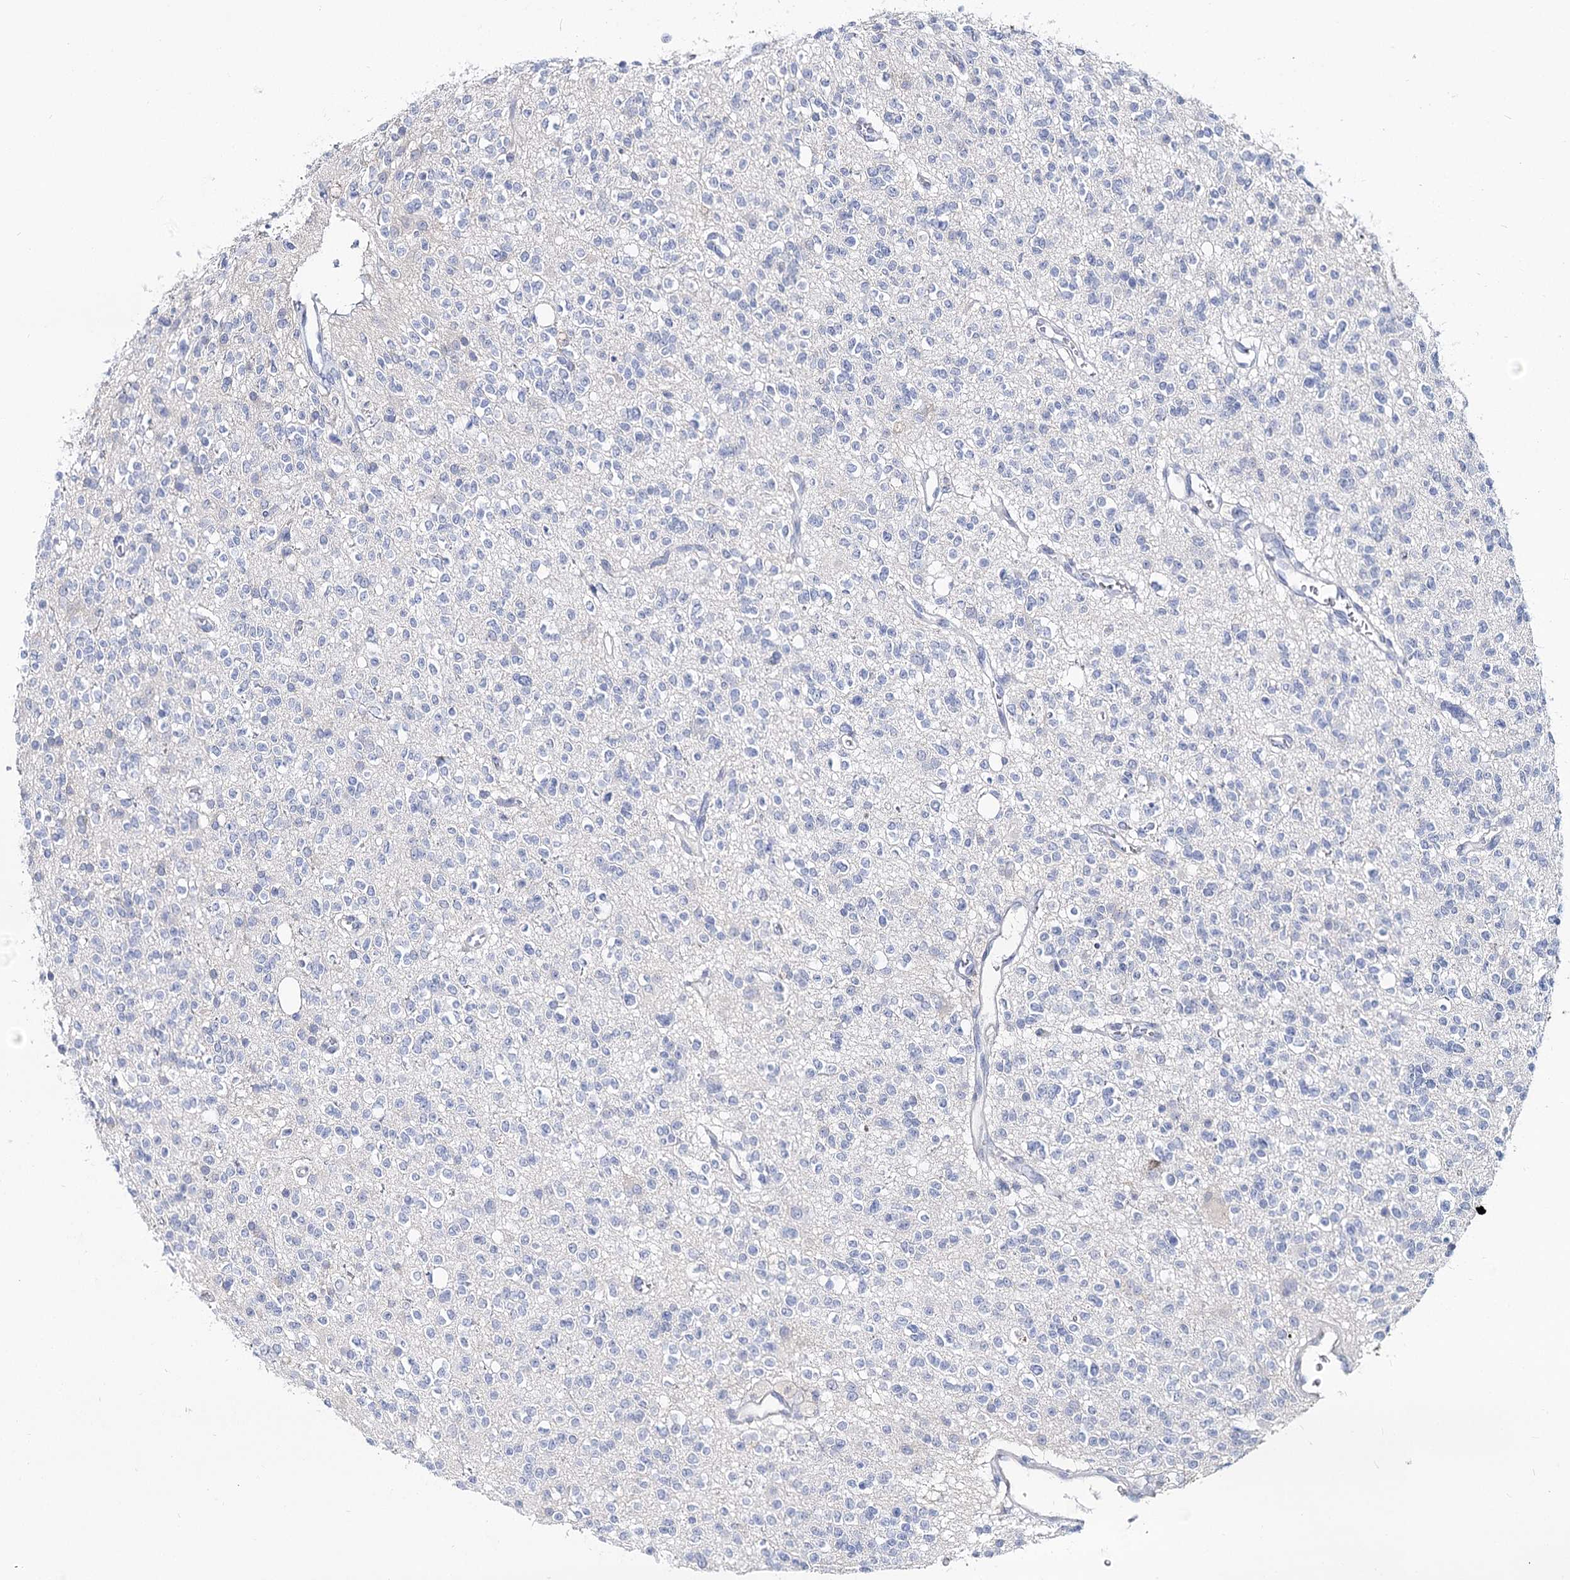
{"staining": {"intensity": "negative", "quantity": "none", "location": "none"}, "tissue": "glioma", "cell_type": "Tumor cells", "image_type": "cancer", "snomed": [{"axis": "morphology", "description": "Glioma, malignant, High grade"}, {"axis": "topography", "description": "Brain"}], "caption": "DAB (3,3'-diaminobenzidine) immunohistochemical staining of malignant high-grade glioma demonstrates no significant positivity in tumor cells.", "gene": "UGP2", "patient": {"sex": "male", "age": 34}}